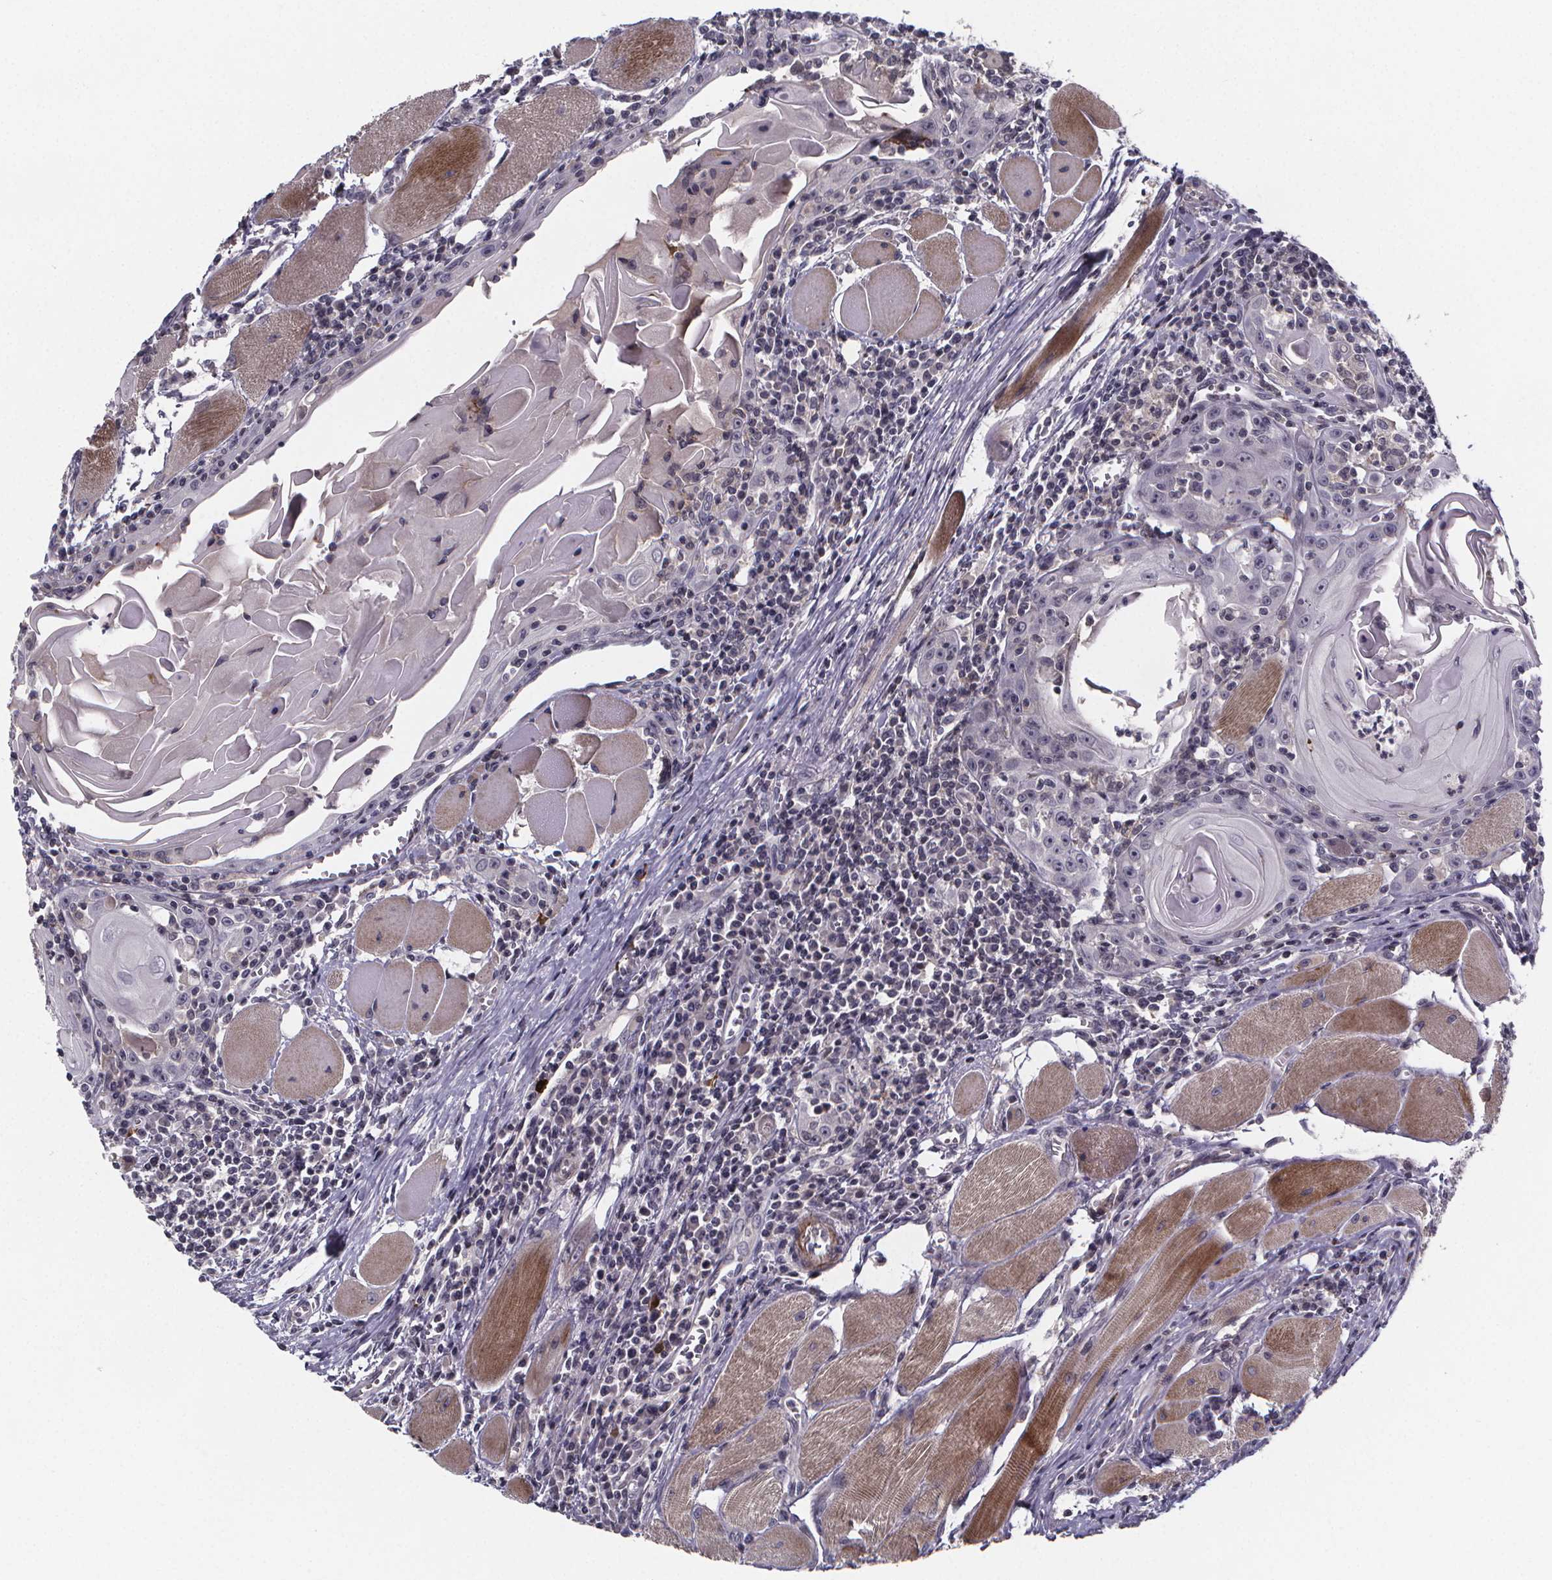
{"staining": {"intensity": "negative", "quantity": "none", "location": "none"}, "tissue": "head and neck cancer", "cell_type": "Tumor cells", "image_type": "cancer", "snomed": [{"axis": "morphology", "description": "Normal tissue, NOS"}, {"axis": "morphology", "description": "Squamous cell carcinoma, NOS"}, {"axis": "topography", "description": "Oral tissue"}, {"axis": "topography", "description": "Head-Neck"}], "caption": "The histopathology image demonstrates no significant positivity in tumor cells of squamous cell carcinoma (head and neck).", "gene": "FBXW2", "patient": {"sex": "male", "age": 52}}